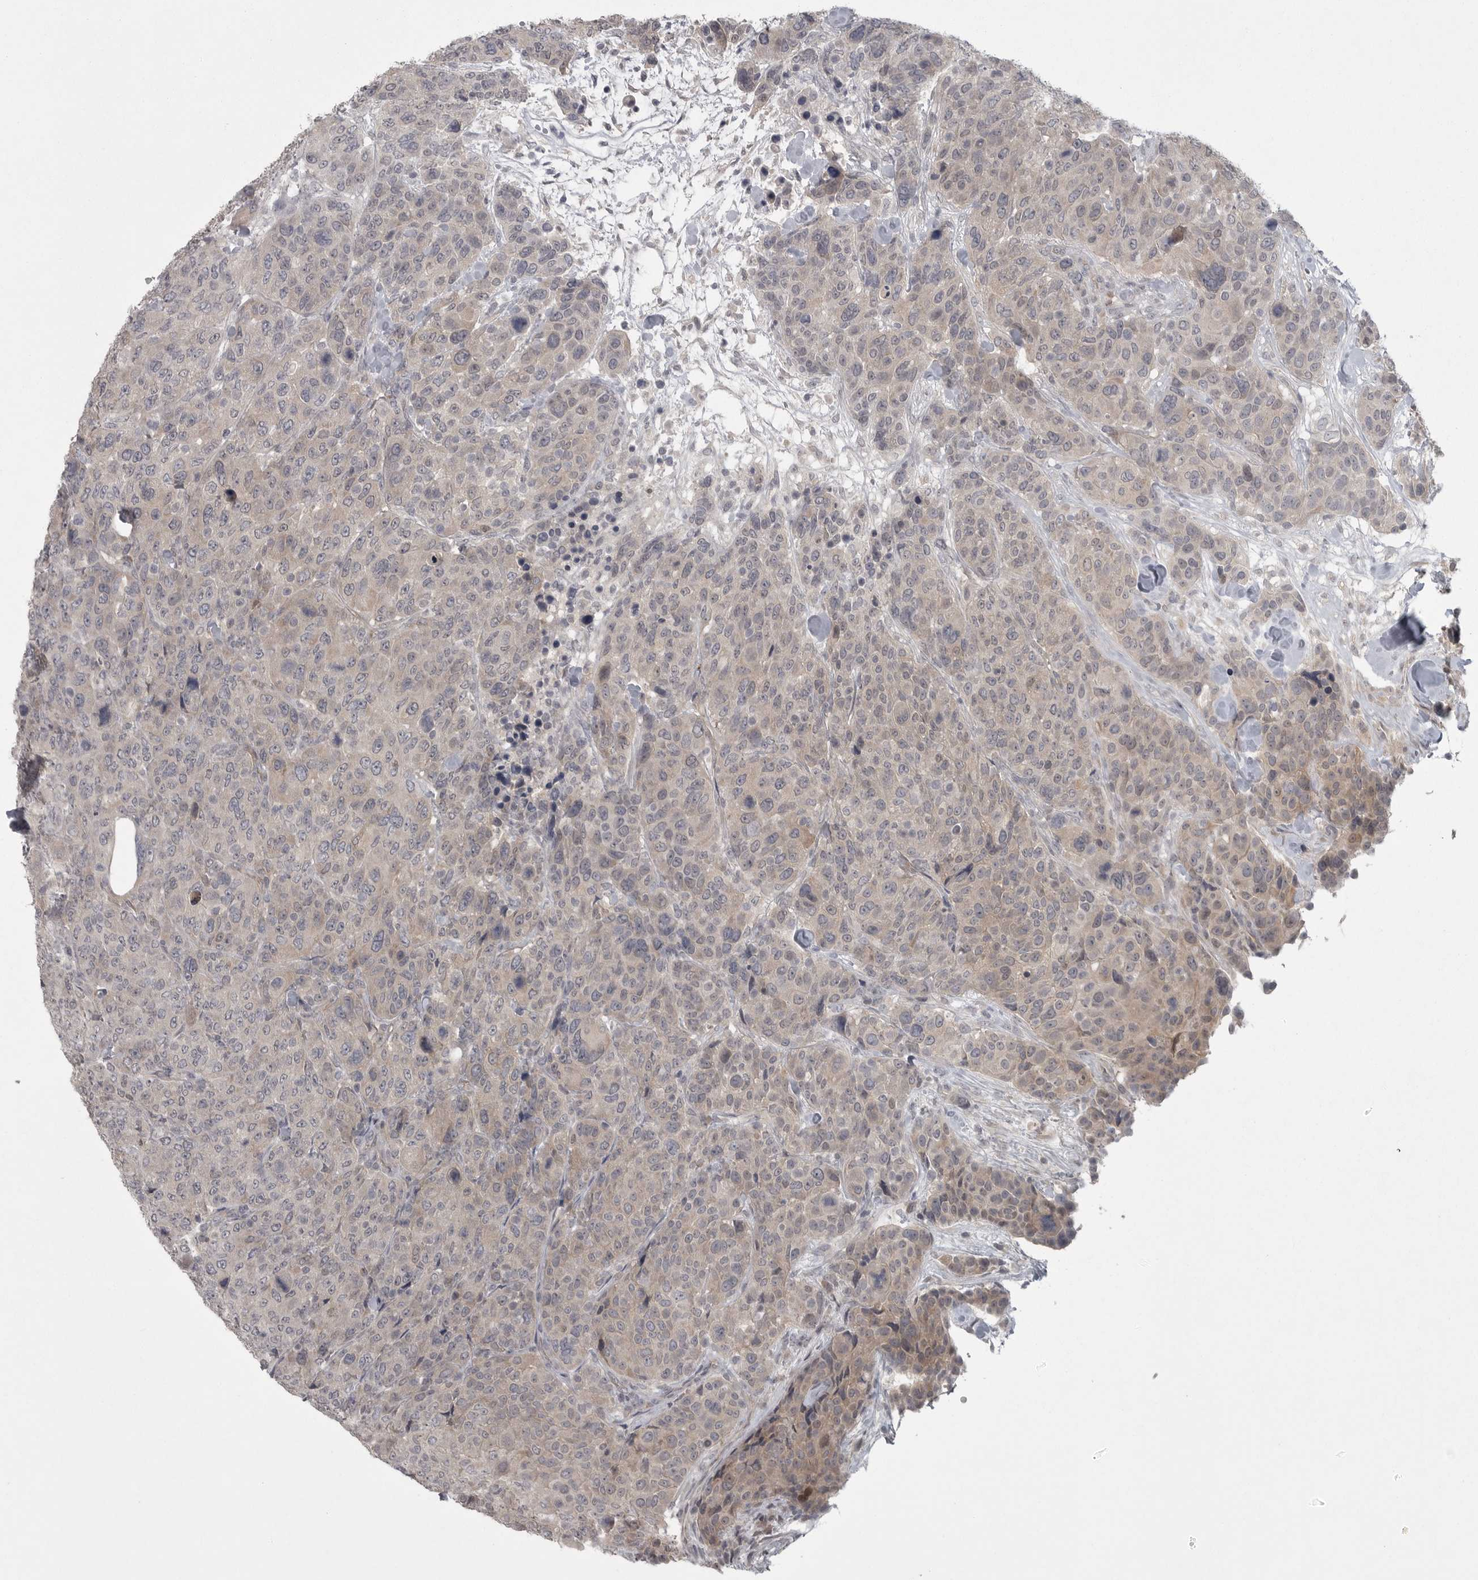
{"staining": {"intensity": "negative", "quantity": "none", "location": "none"}, "tissue": "breast cancer", "cell_type": "Tumor cells", "image_type": "cancer", "snomed": [{"axis": "morphology", "description": "Duct carcinoma"}, {"axis": "topography", "description": "Breast"}], "caption": "The histopathology image reveals no staining of tumor cells in breast intraductal carcinoma.", "gene": "PHF13", "patient": {"sex": "female", "age": 37}}